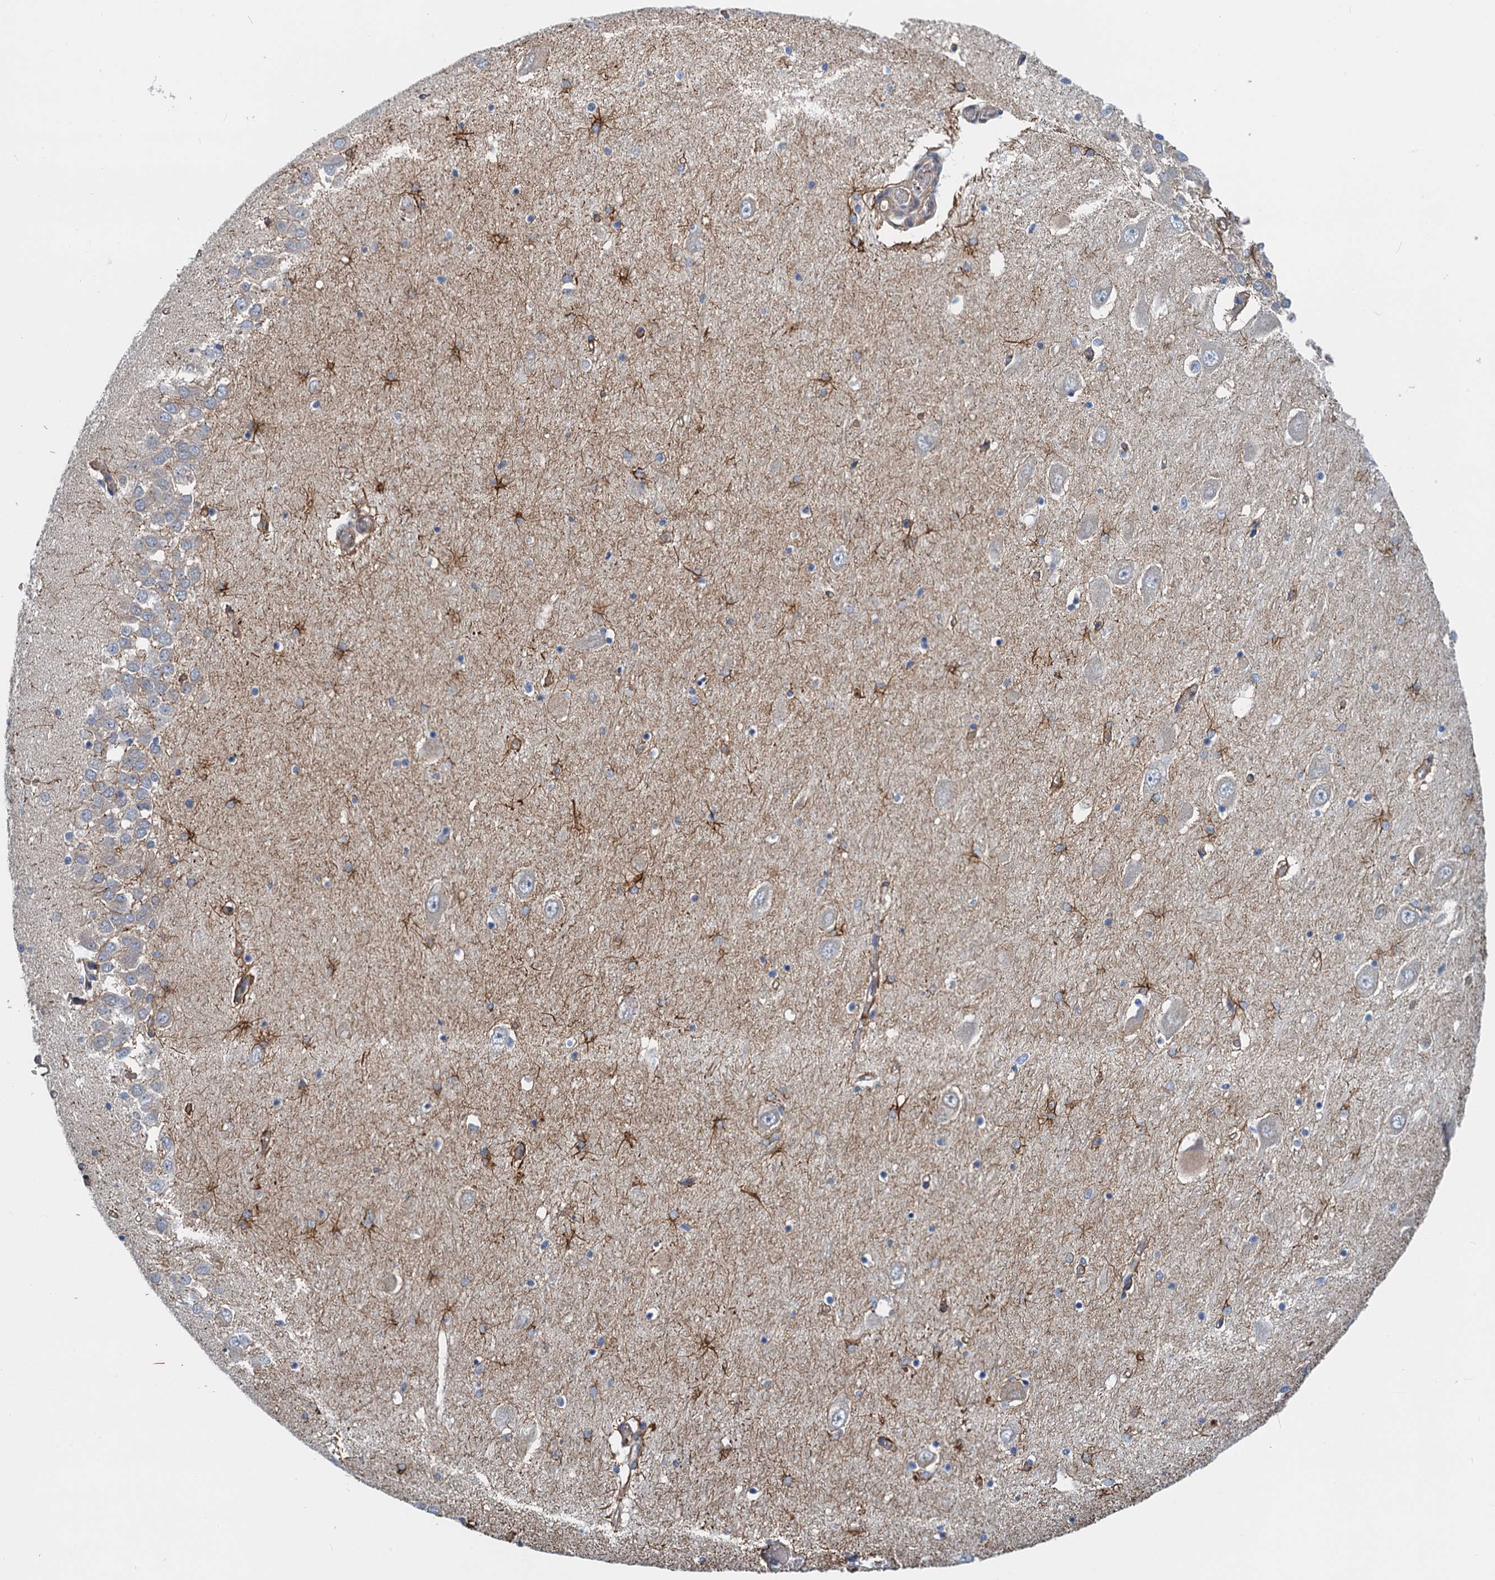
{"staining": {"intensity": "moderate", "quantity": "25%-75%", "location": "cytoplasmic/membranous"}, "tissue": "hippocampus", "cell_type": "Glial cells", "image_type": "normal", "snomed": [{"axis": "morphology", "description": "Normal tissue, NOS"}, {"axis": "topography", "description": "Hippocampus"}], "caption": "Immunohistochemistry (IHC) (DAB (3,3'-diaminobenzidine)) staining of normal hippocampus demonstrates moderate cytoplasmic/membranous protein expression in approximately 25%-75% of glial cells.", "gene": "ROGDI", "patient": {"sex": "male", "age": 70}}